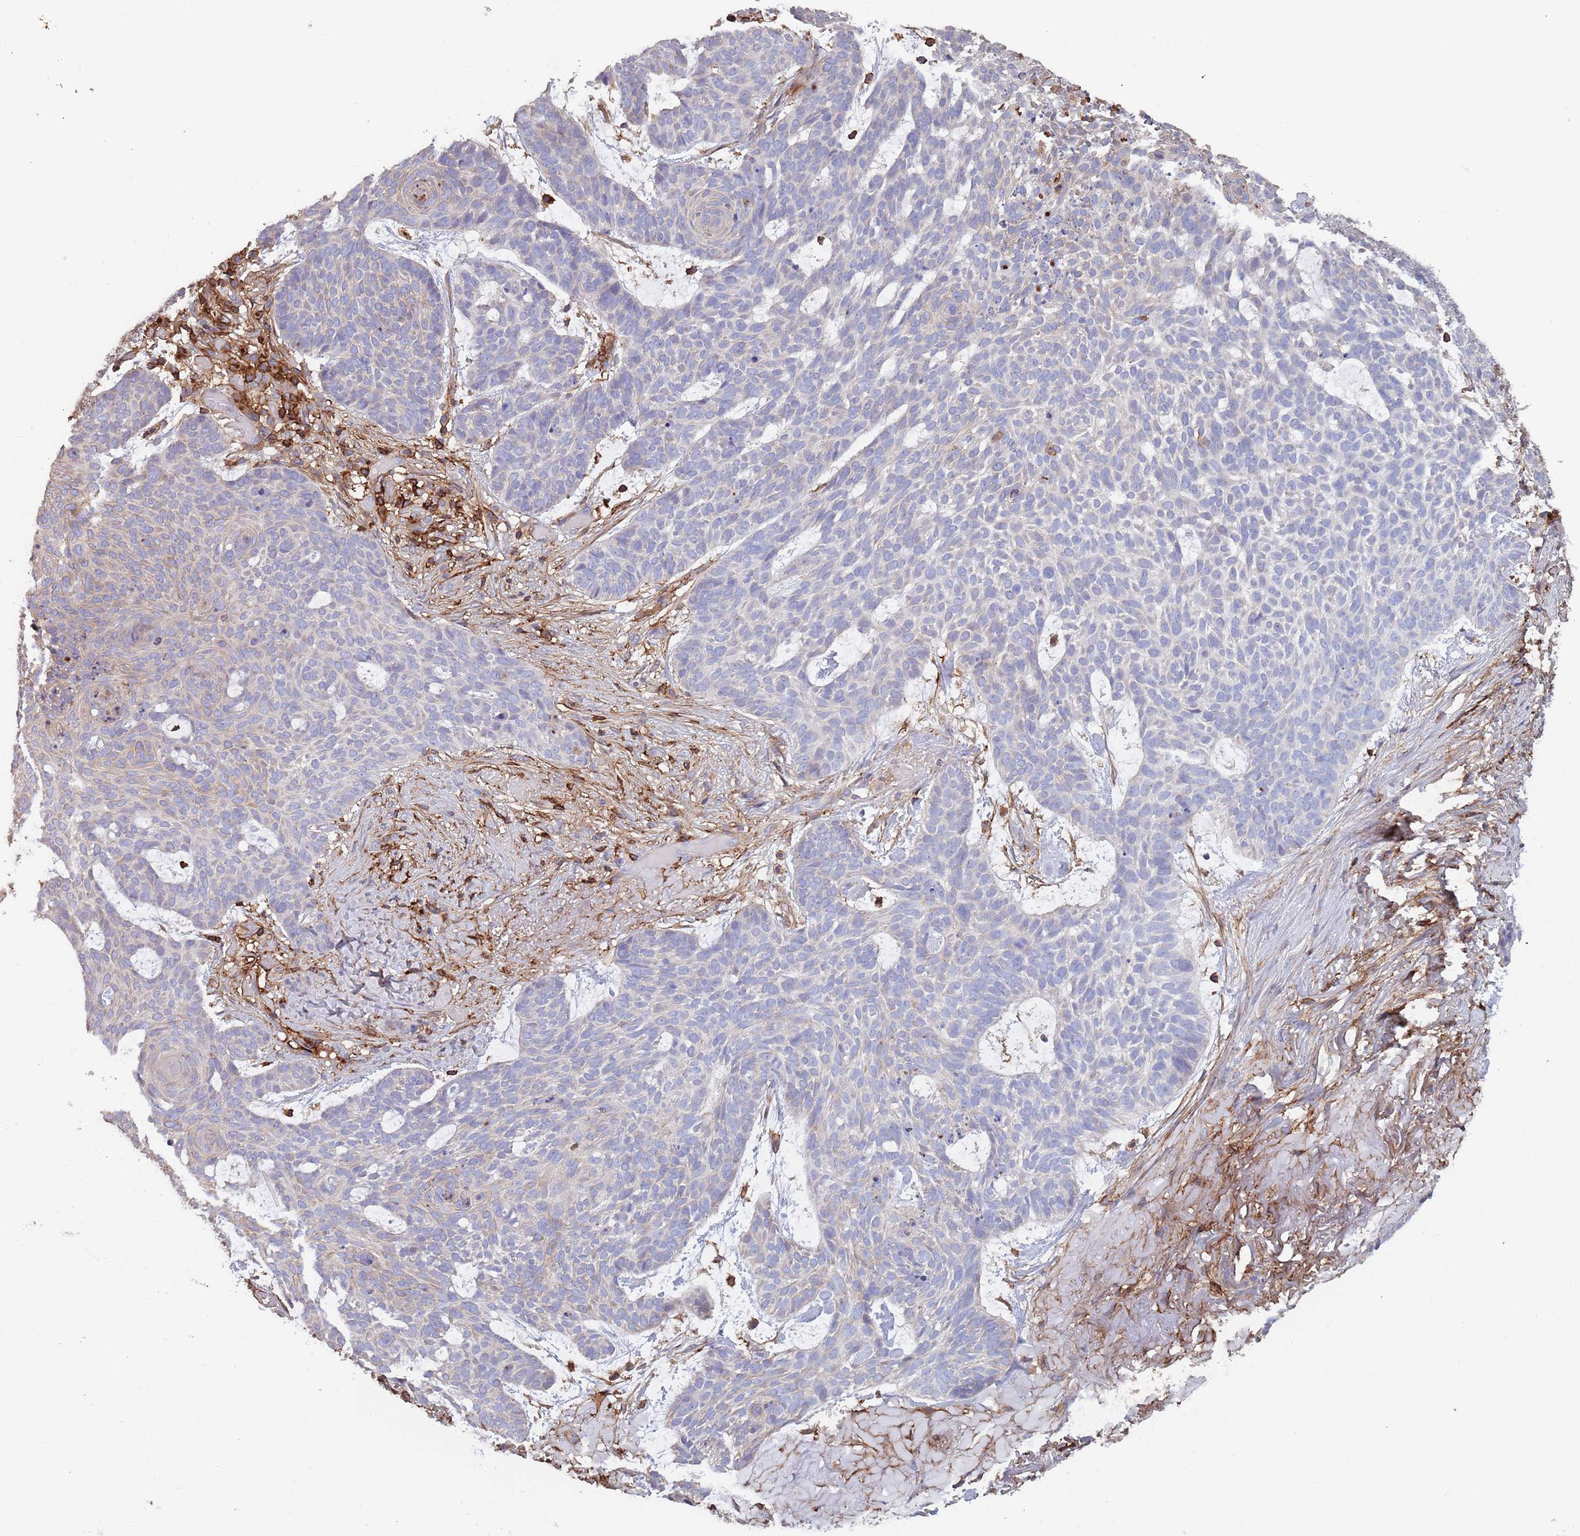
{"staining": {"intensity": "negative", "quantity": "none", "location": "none"}, "tissue": "skin cancer", "cell_type": "Tumor cells", "image_type": "cancer", "snomed": [{"axis": "morphology", "description": "Basal cell carcinoma"}, {"axis": "topography", "description": "Skin"}], "caption": "Protein analysis of basal cell carcinoma (skin) shows no significant expression in tumor cells. (Brightfield microscopy of DAB (3,3'-diaminobenzidine) immunohistochemistry at high magnification).", "gene": "RNF144A", "patient": {"sex": "female", "age": 89}}